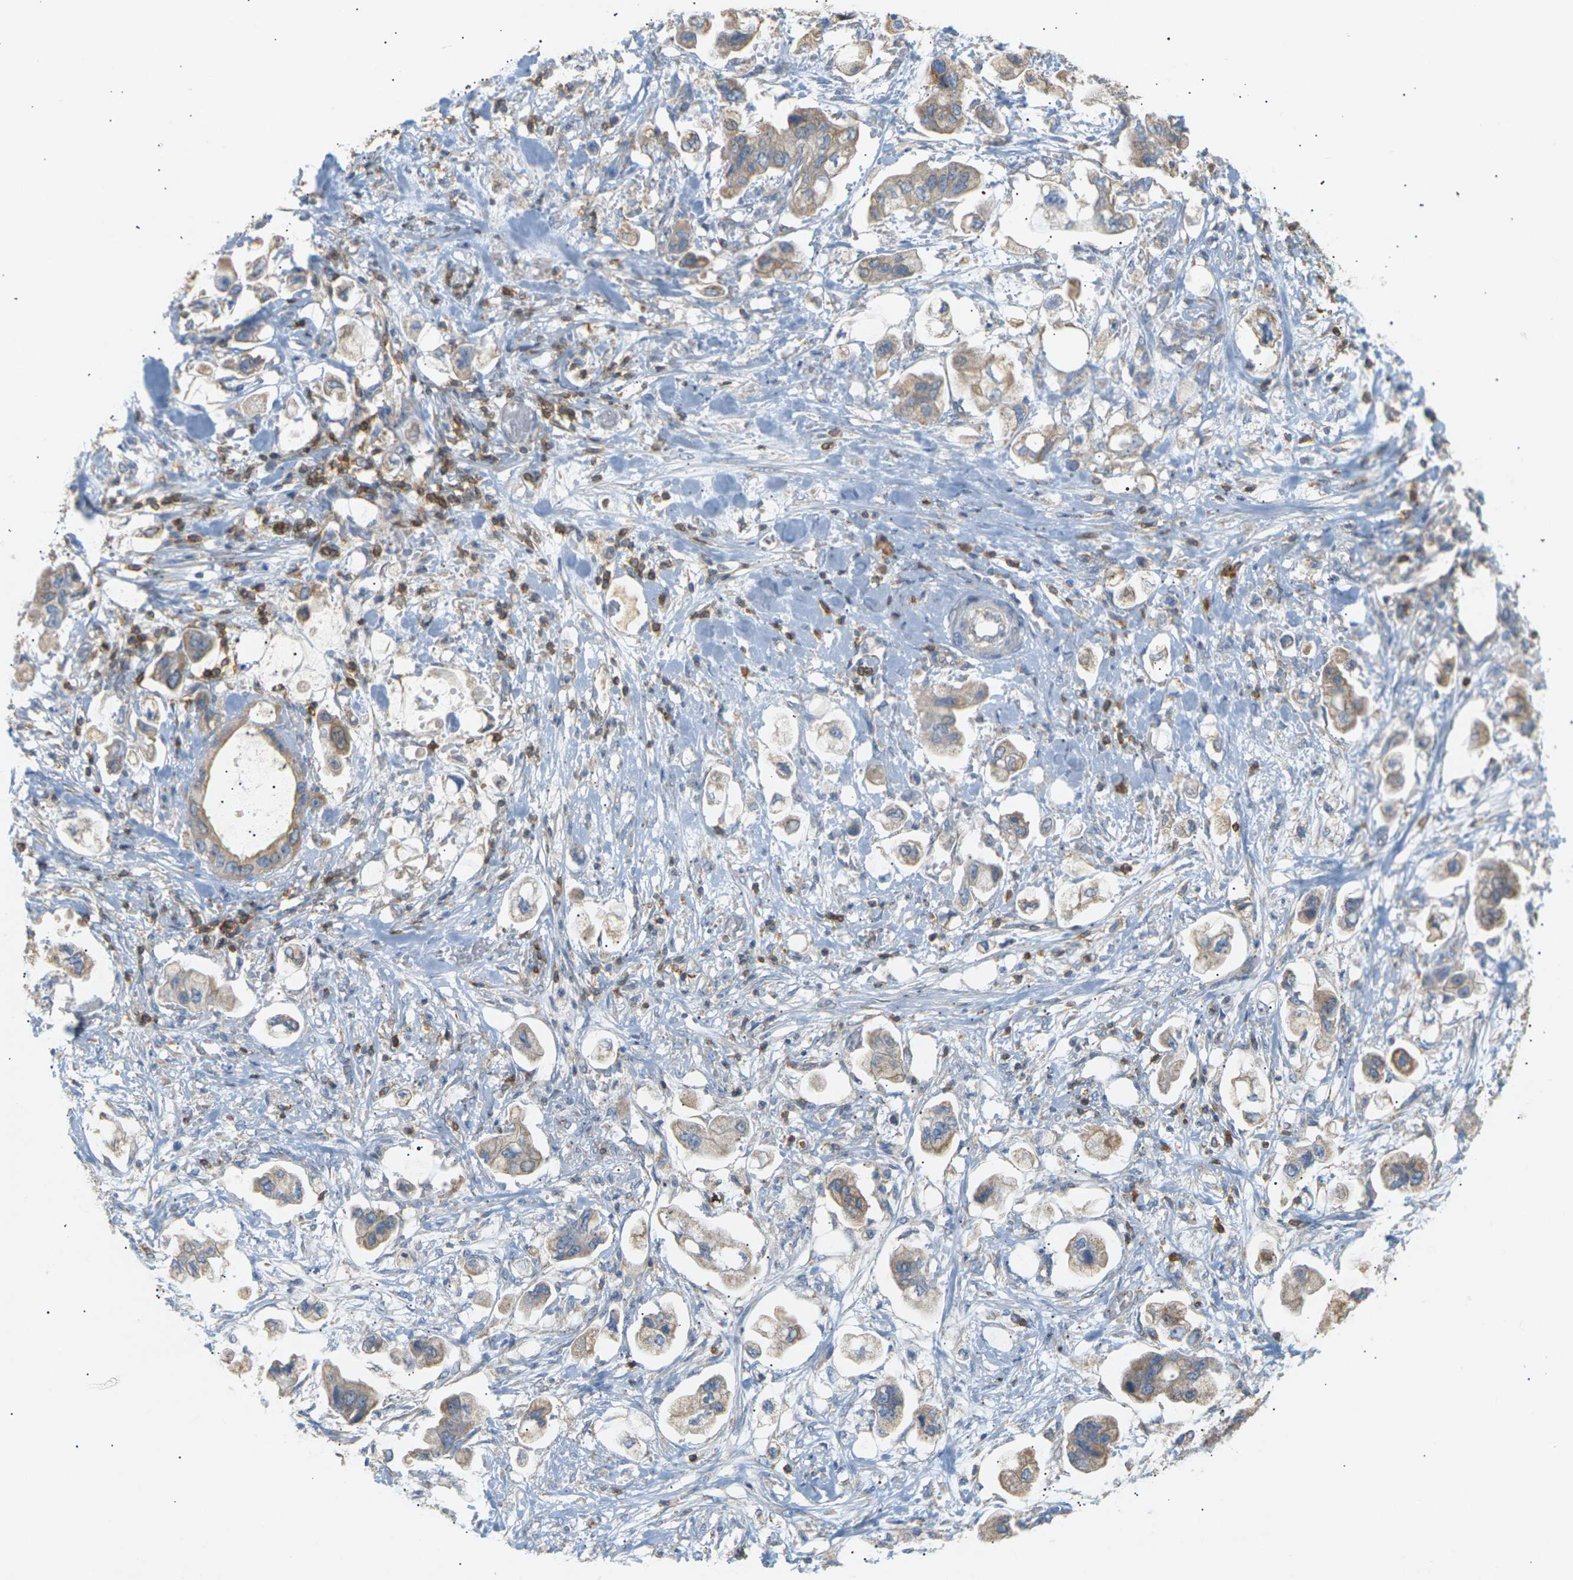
{"staining": {"intensity": "weak", "quantity": ">75%", "location": "cytoplasmic/membranous"}, "tissue": "stomach cancer", "cell_type": "Tumor cells", "image_type": "cancer", "snomed": [{"axis": "morphology", "description": "Adenocarcinoma, NOS"}, {"axis": "topography", "description": "Stomach"}], "caption": "Stomach cancer tissue demonstrates weak cytoplasmic/membranous staining in about >75% of tumor cells, visualized by immunohistochemistry. The staining was performed using DAB to visualize the protein expression in brown, while the nuclei were stained in blue with hematoxylin (Magnification: 20x).", "gene": "LIME1", "patient": {"sex": "male", "age": 62}}